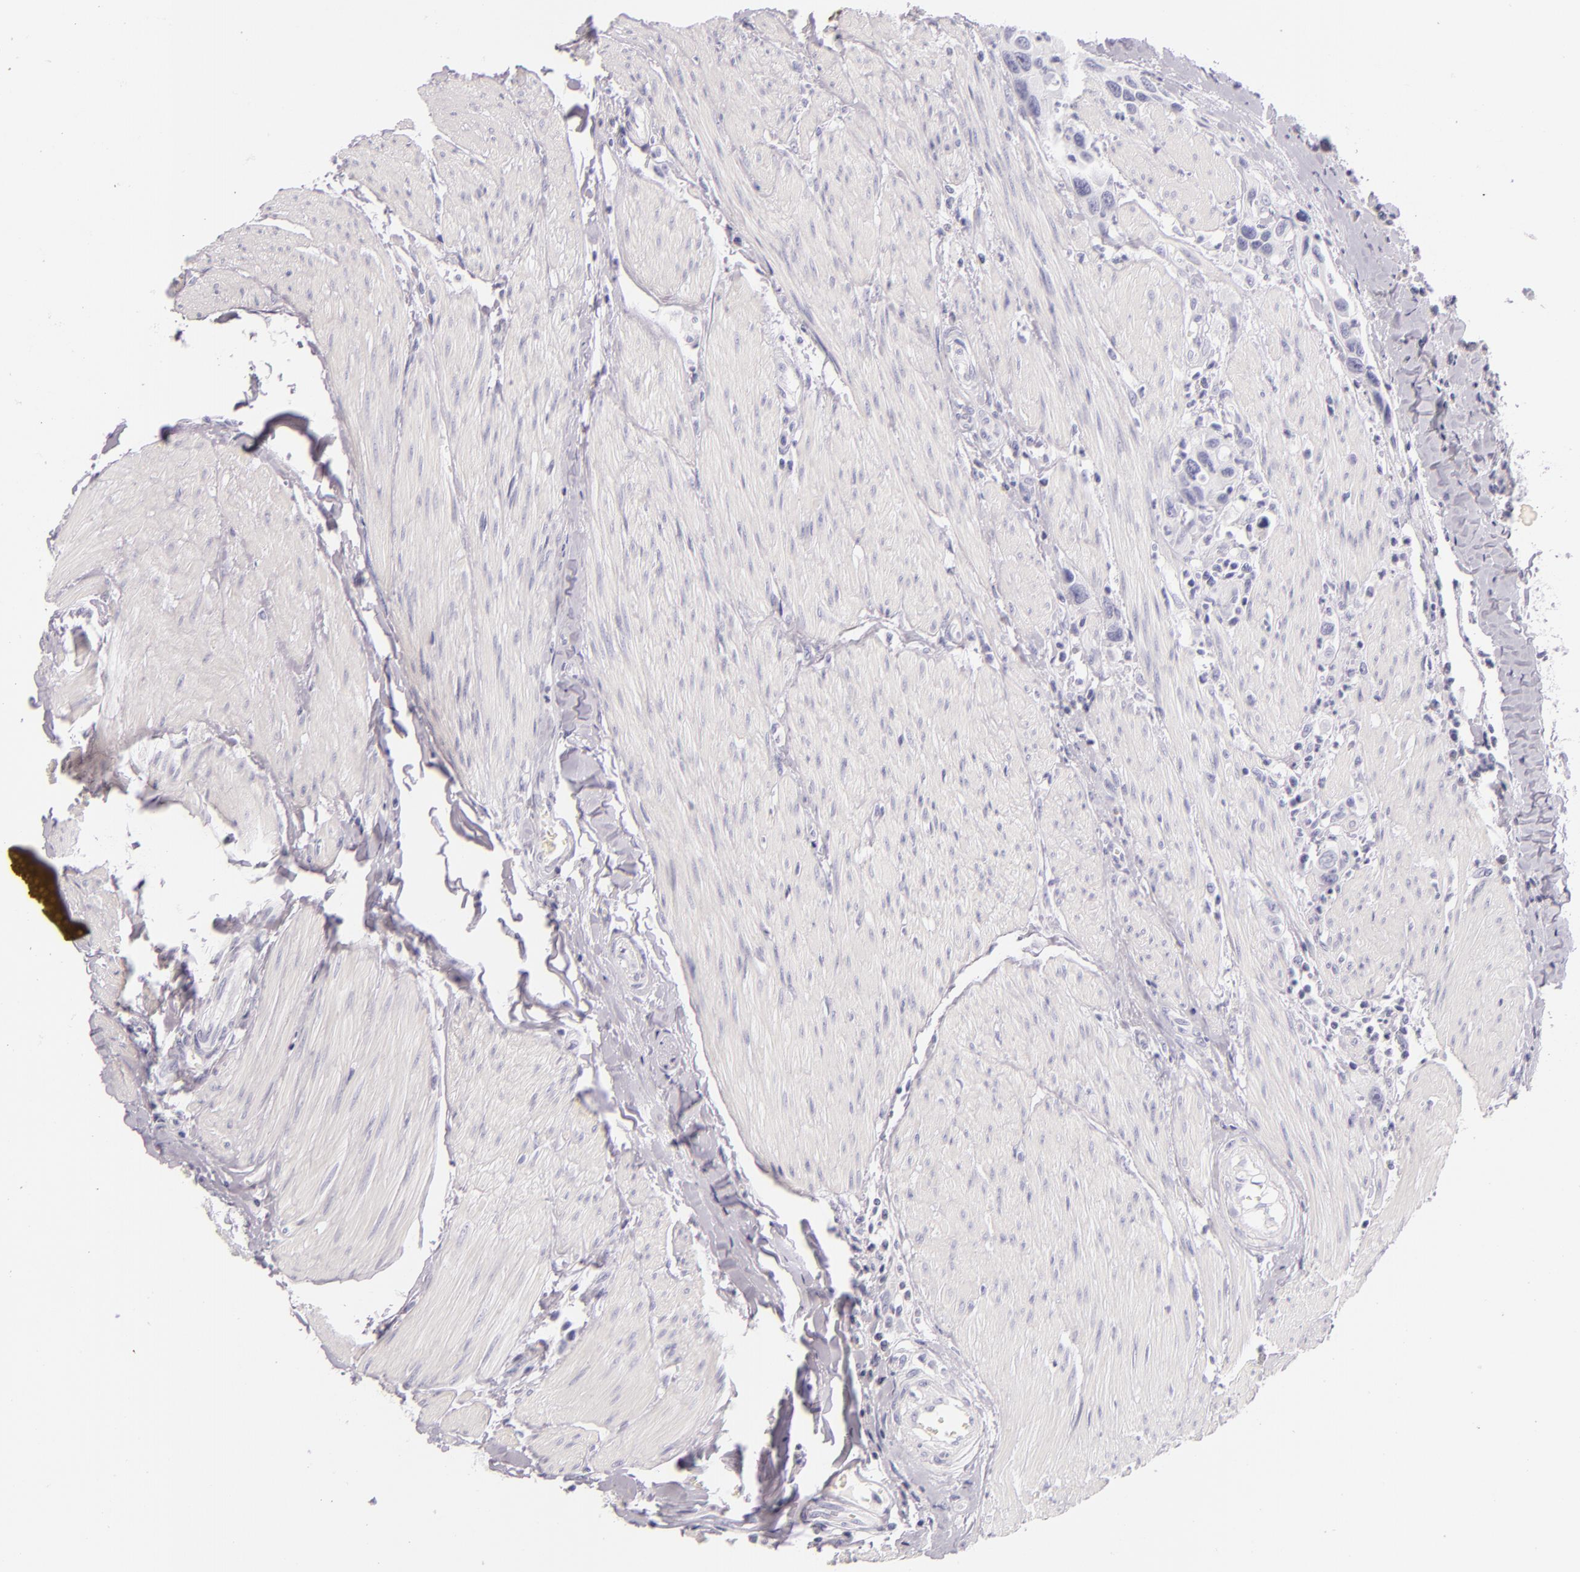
{"staining": {"intensity": "negative", "quantity": "none", "location": "none"}, "tissue": "urothelial cancer", "cell_type": "Tumor cells", "image_type": "cancer", "snomed": [{"axis": "morphology", "description": "Urothelial carcinoma, High grade"}, {"axis": "topography", "description": "Urinary bladder"}], "caption": "Immunohistochemistry (IHC) histopathology image of urothelial cancer stained for a protein (brown), which displays no positivity in tumor cells.", "gene": "INA", "patient": {"sex": "male", "age": 66}}